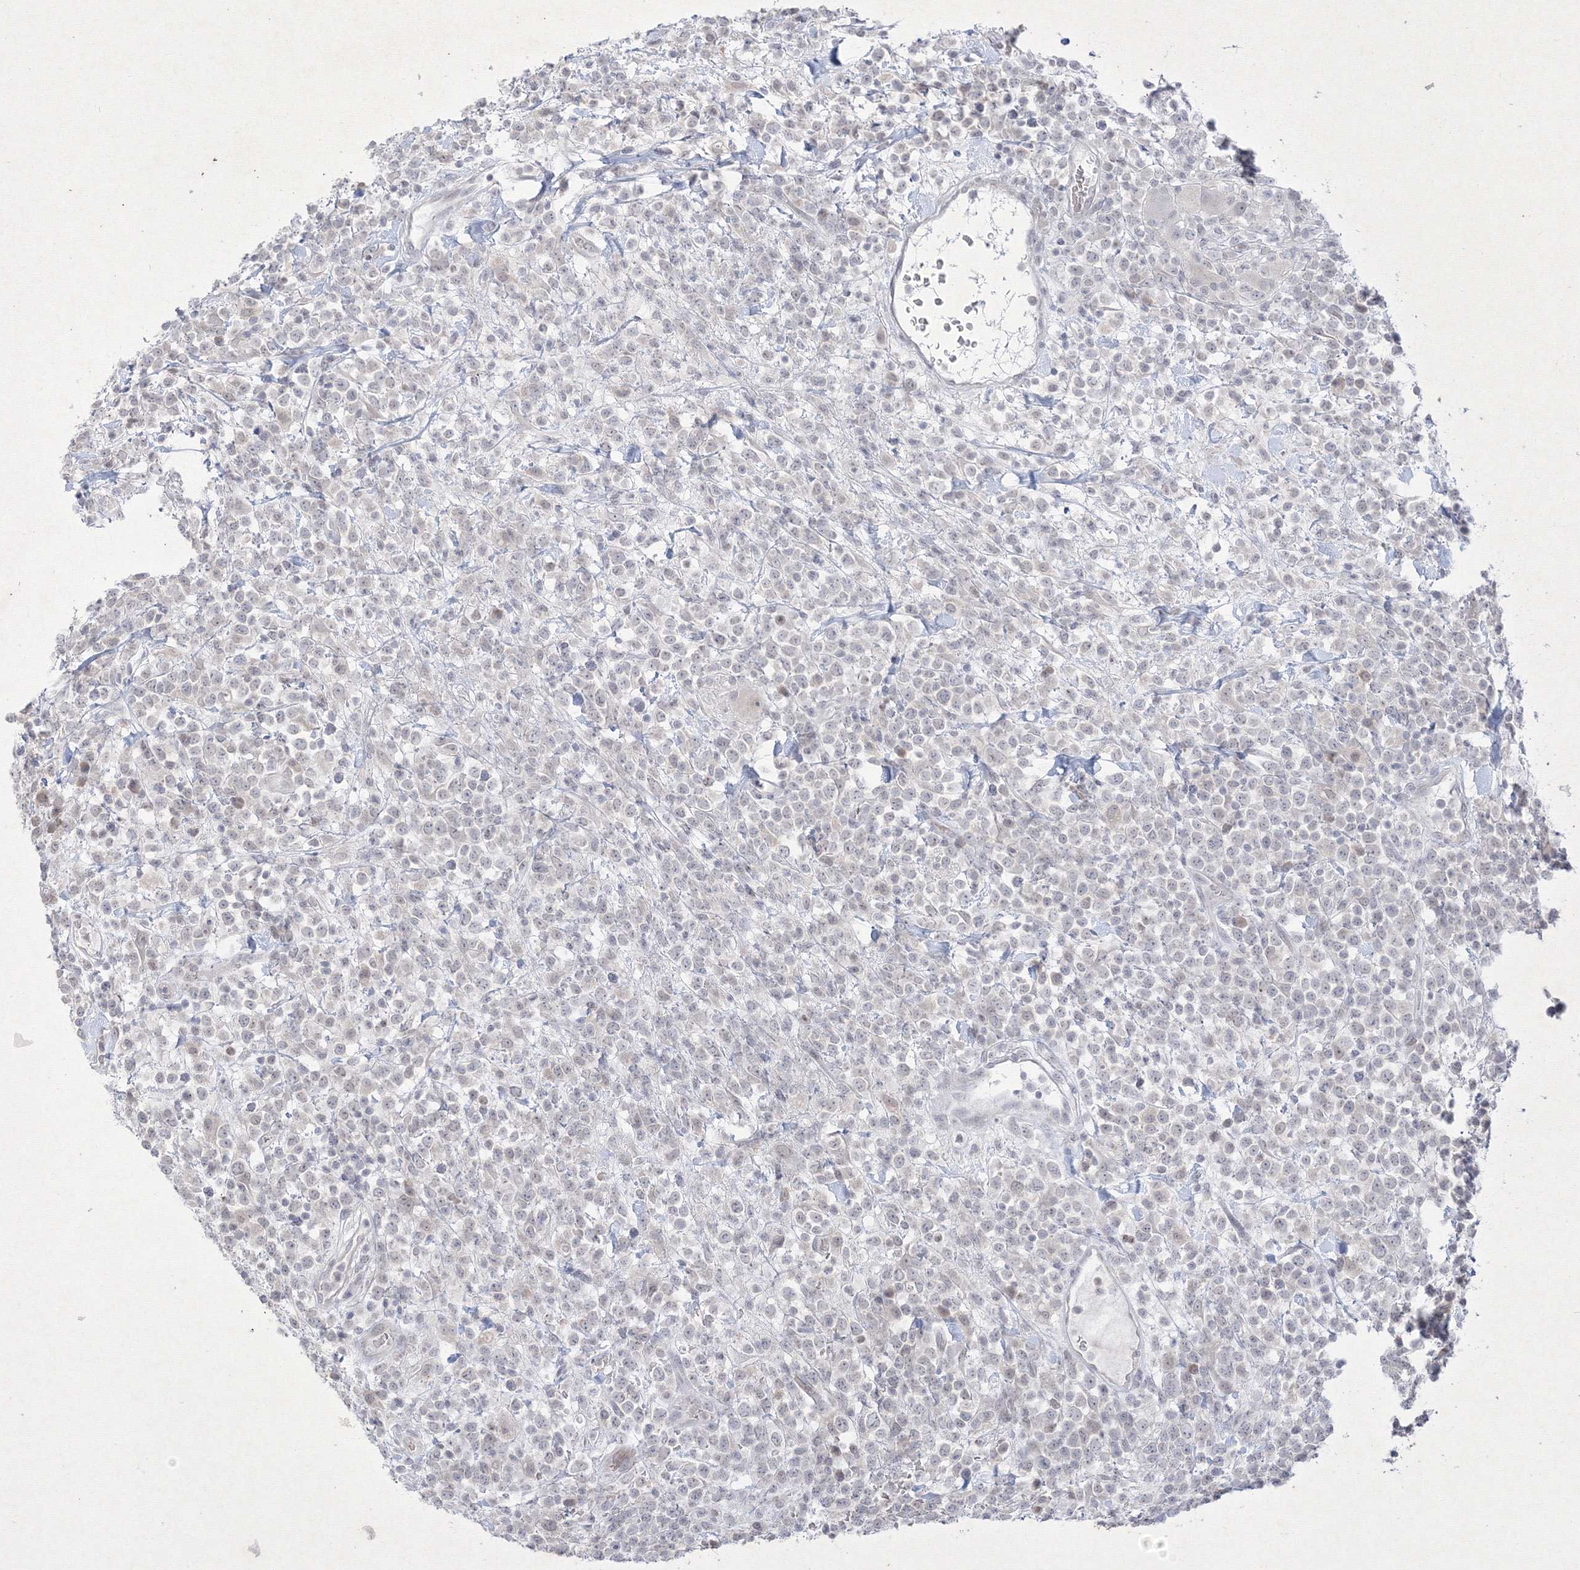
{"staining": {"intensity": "weak", "quantity": "<25%", "location": "nuclear"}, "tissue": "lymphoma", "cell_type": "Tumor cells", "image_type": "cancer", "snomed": [{"axis": "morphology", "description": "Malignant lymphoma, non-Hodgkin's type, High grade"}, {"axis": "topography", "description": "Colon"}], "caption": "Protein analysis of lymphoma shows no significant expression in tumor cells.", "gene": "NXPE3", "patient": {"sex": "female", "age": 53}}